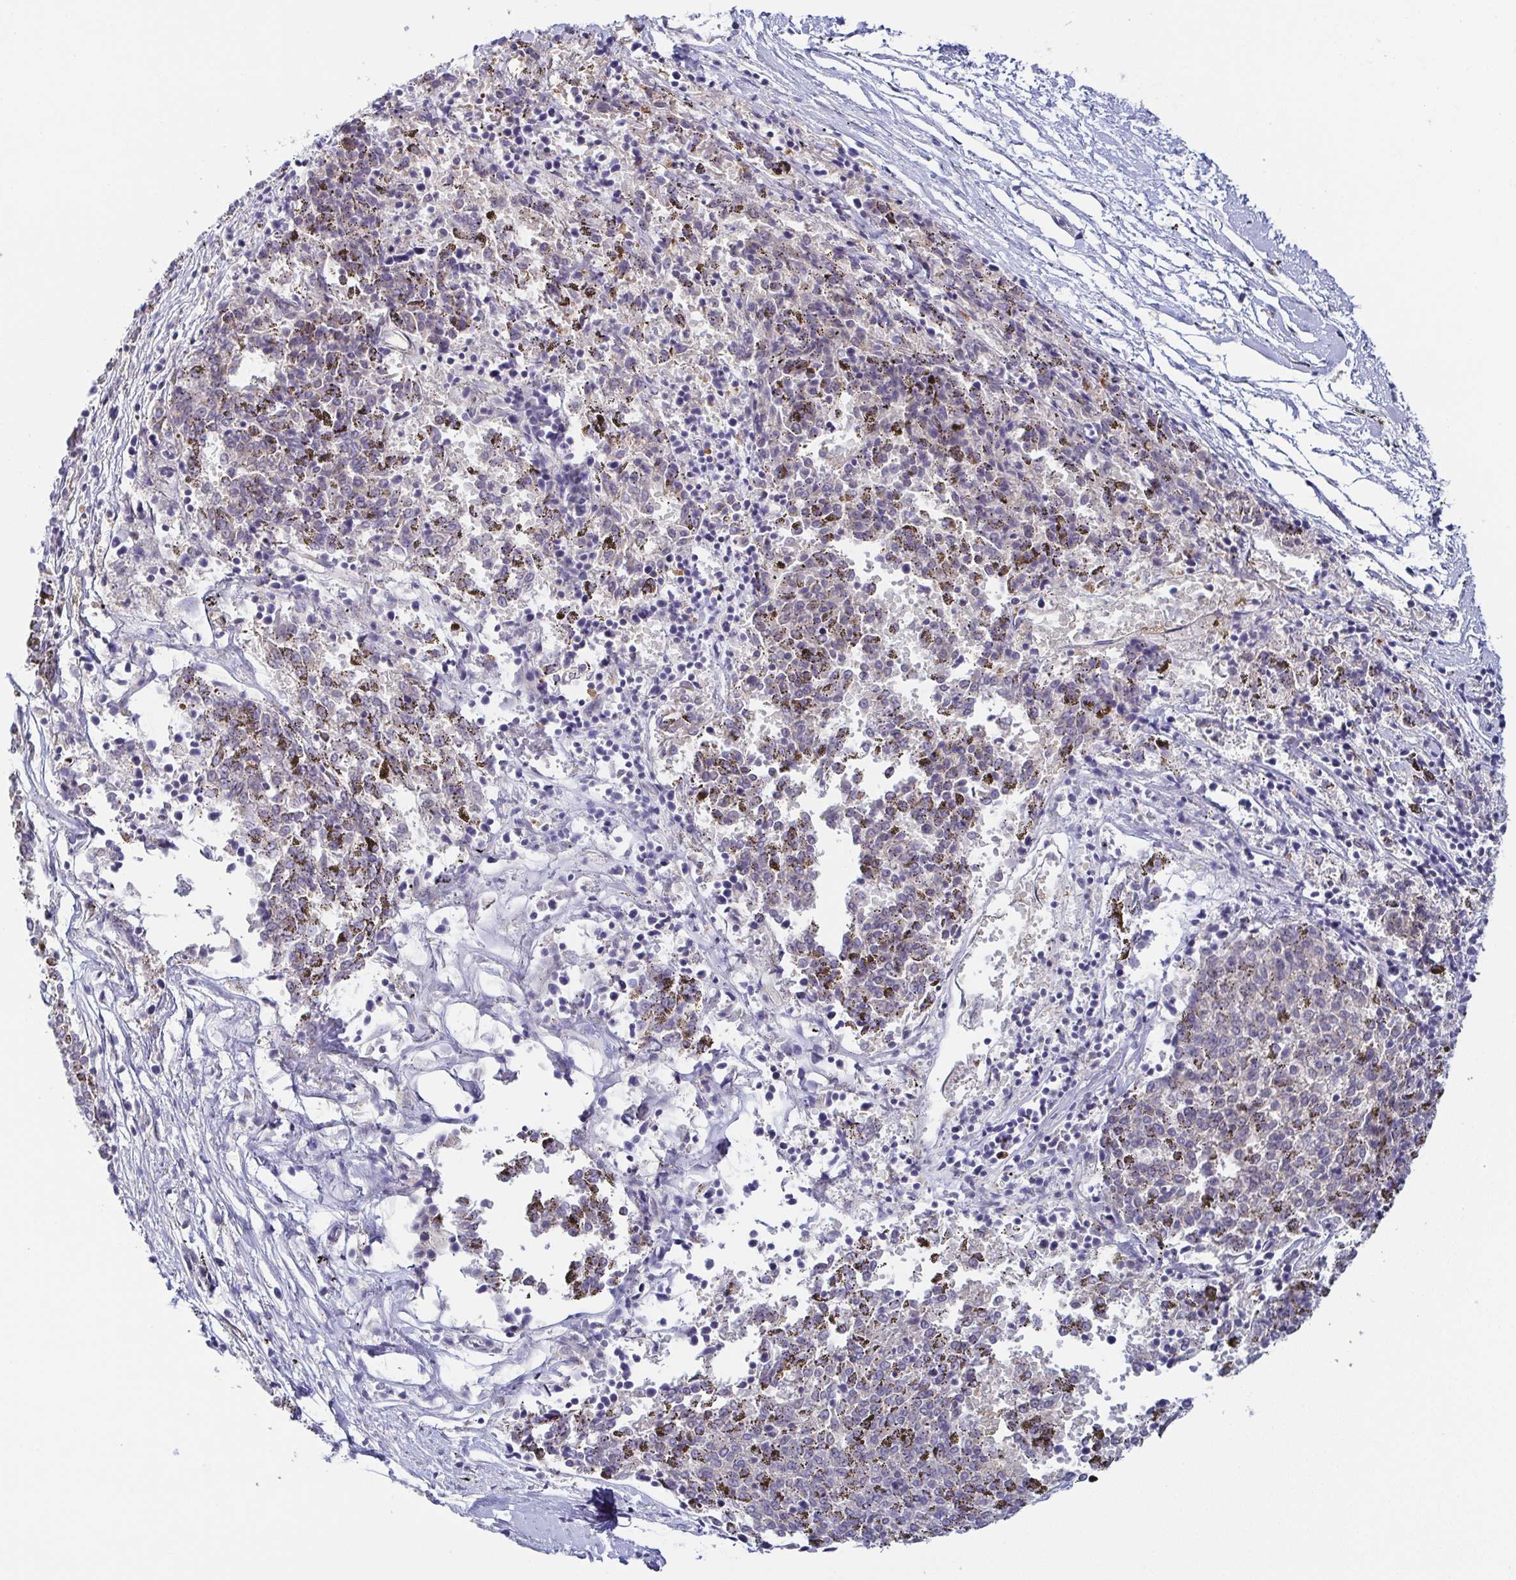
{"staining": {"intensity": "negative", "quantity": "none", "location": "none"}, "tissue": "melanoma", "cell_type": "Tumor cells", "image_type": "cancer", "snomed": [{"axis": "morphology", "description": "Malignant melanoma, NOS"}, {"axis": "topography", "description": "Skin"}], "caption": "Malignant melanoma was stained to show a protein in brown. There is no significant positivity in tumor cells. (DAB (3,3'-diaminobenzidine) IHC, high magnification).", "gene": "RNASE7", "patient": {"sex": "female", "age": 72}}